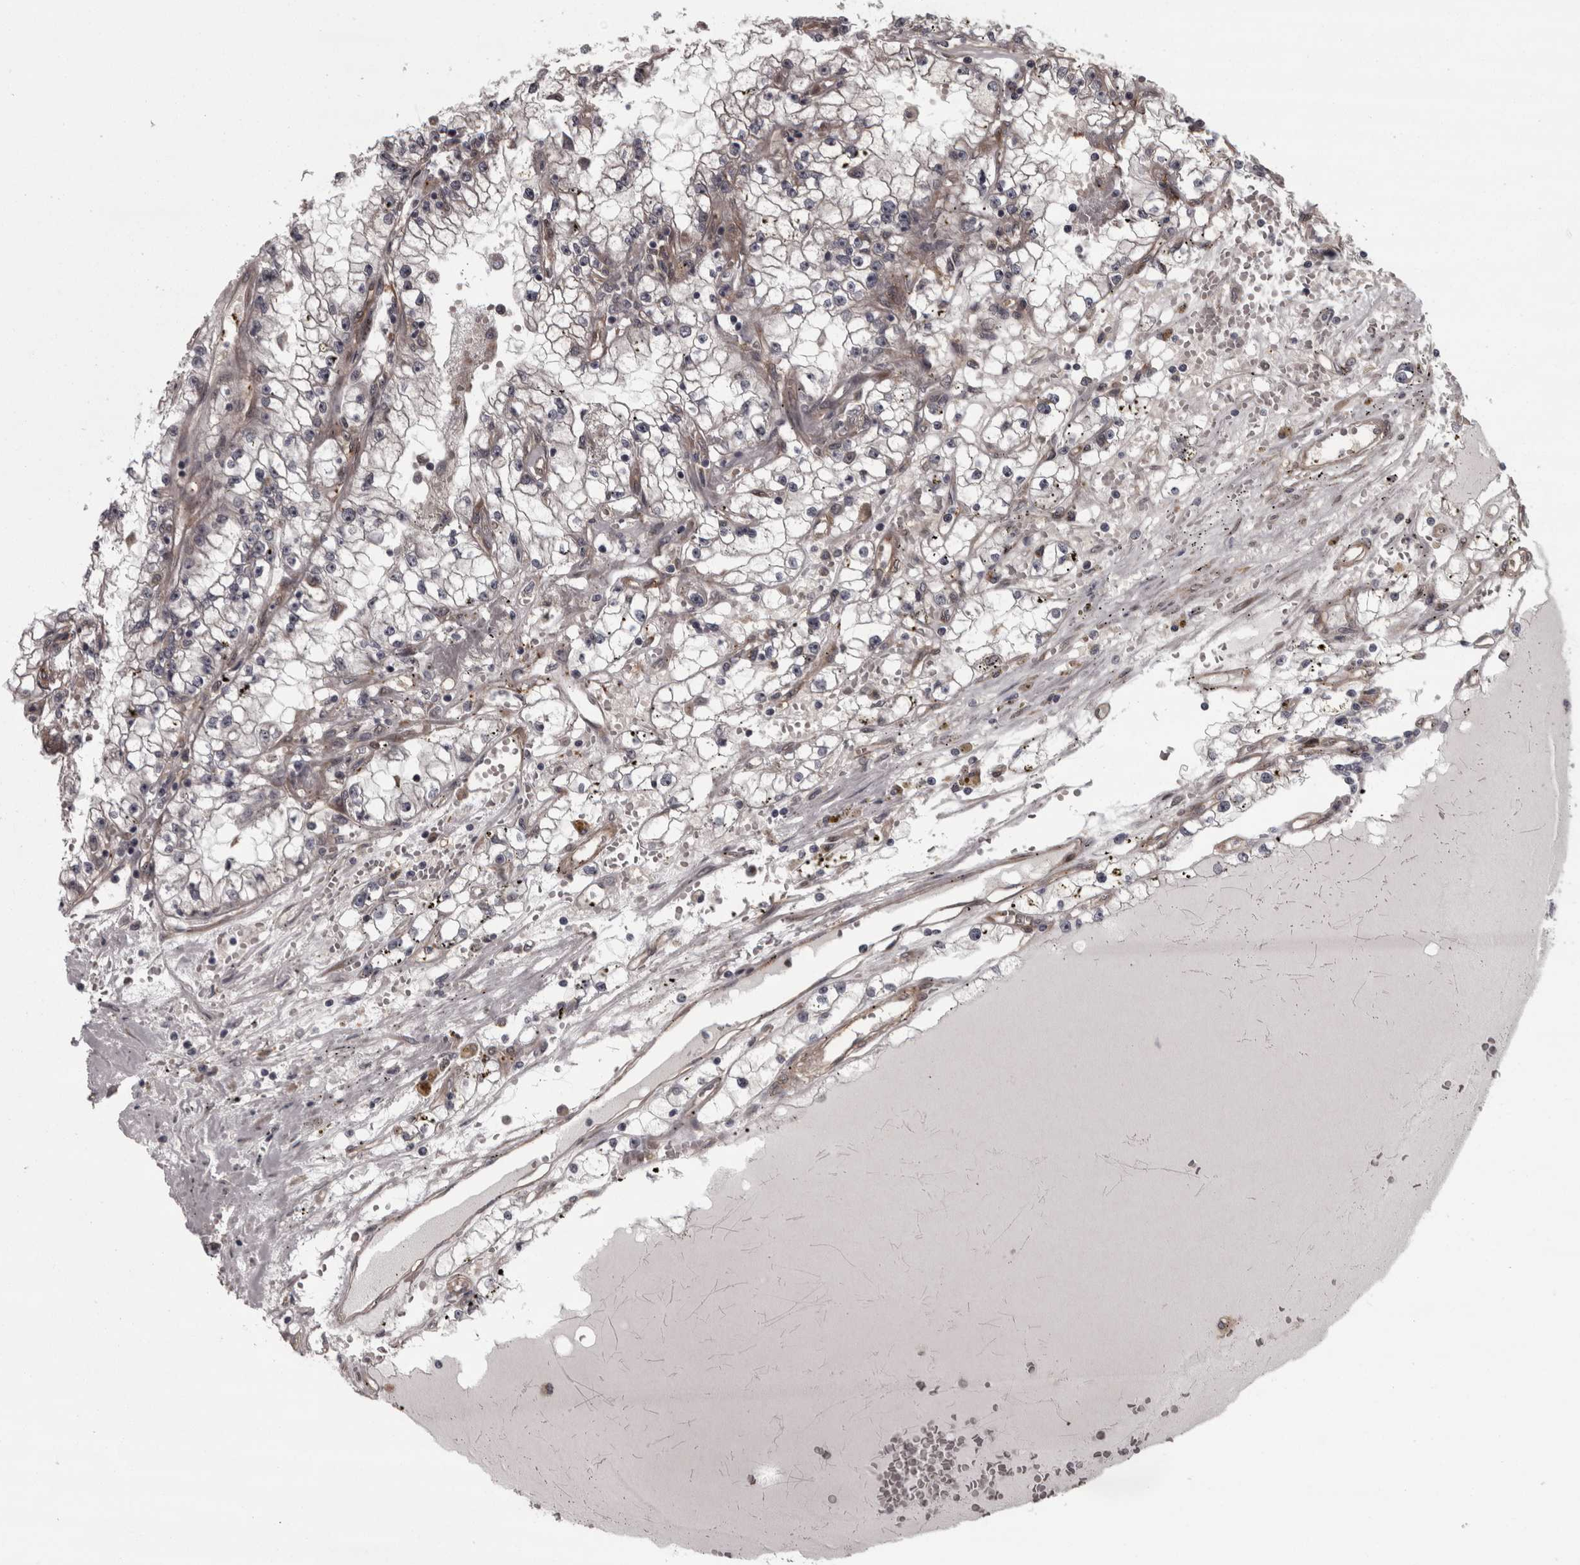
{"staining": {"intensity": "weak", "quantity": ">75%", "location": "cytoplasmic/membranous"}, "tissue": "renal cancer", "cell_type": "Tumor cells", "image_type": "cancer", "snomed": [{"axis": "morphology", "description": "Adenocarcinoma, NOS"}, {"axis": "topography", "description": "Kidney"}], "caption": "Immunohistochemistry of renal cancer demonstrates low levels of weak cytoplasmic/membranous staining in approximately >75% of tumor cells.", "gene": "RSU1", "patient": {"sex": "male", "age": 56}}